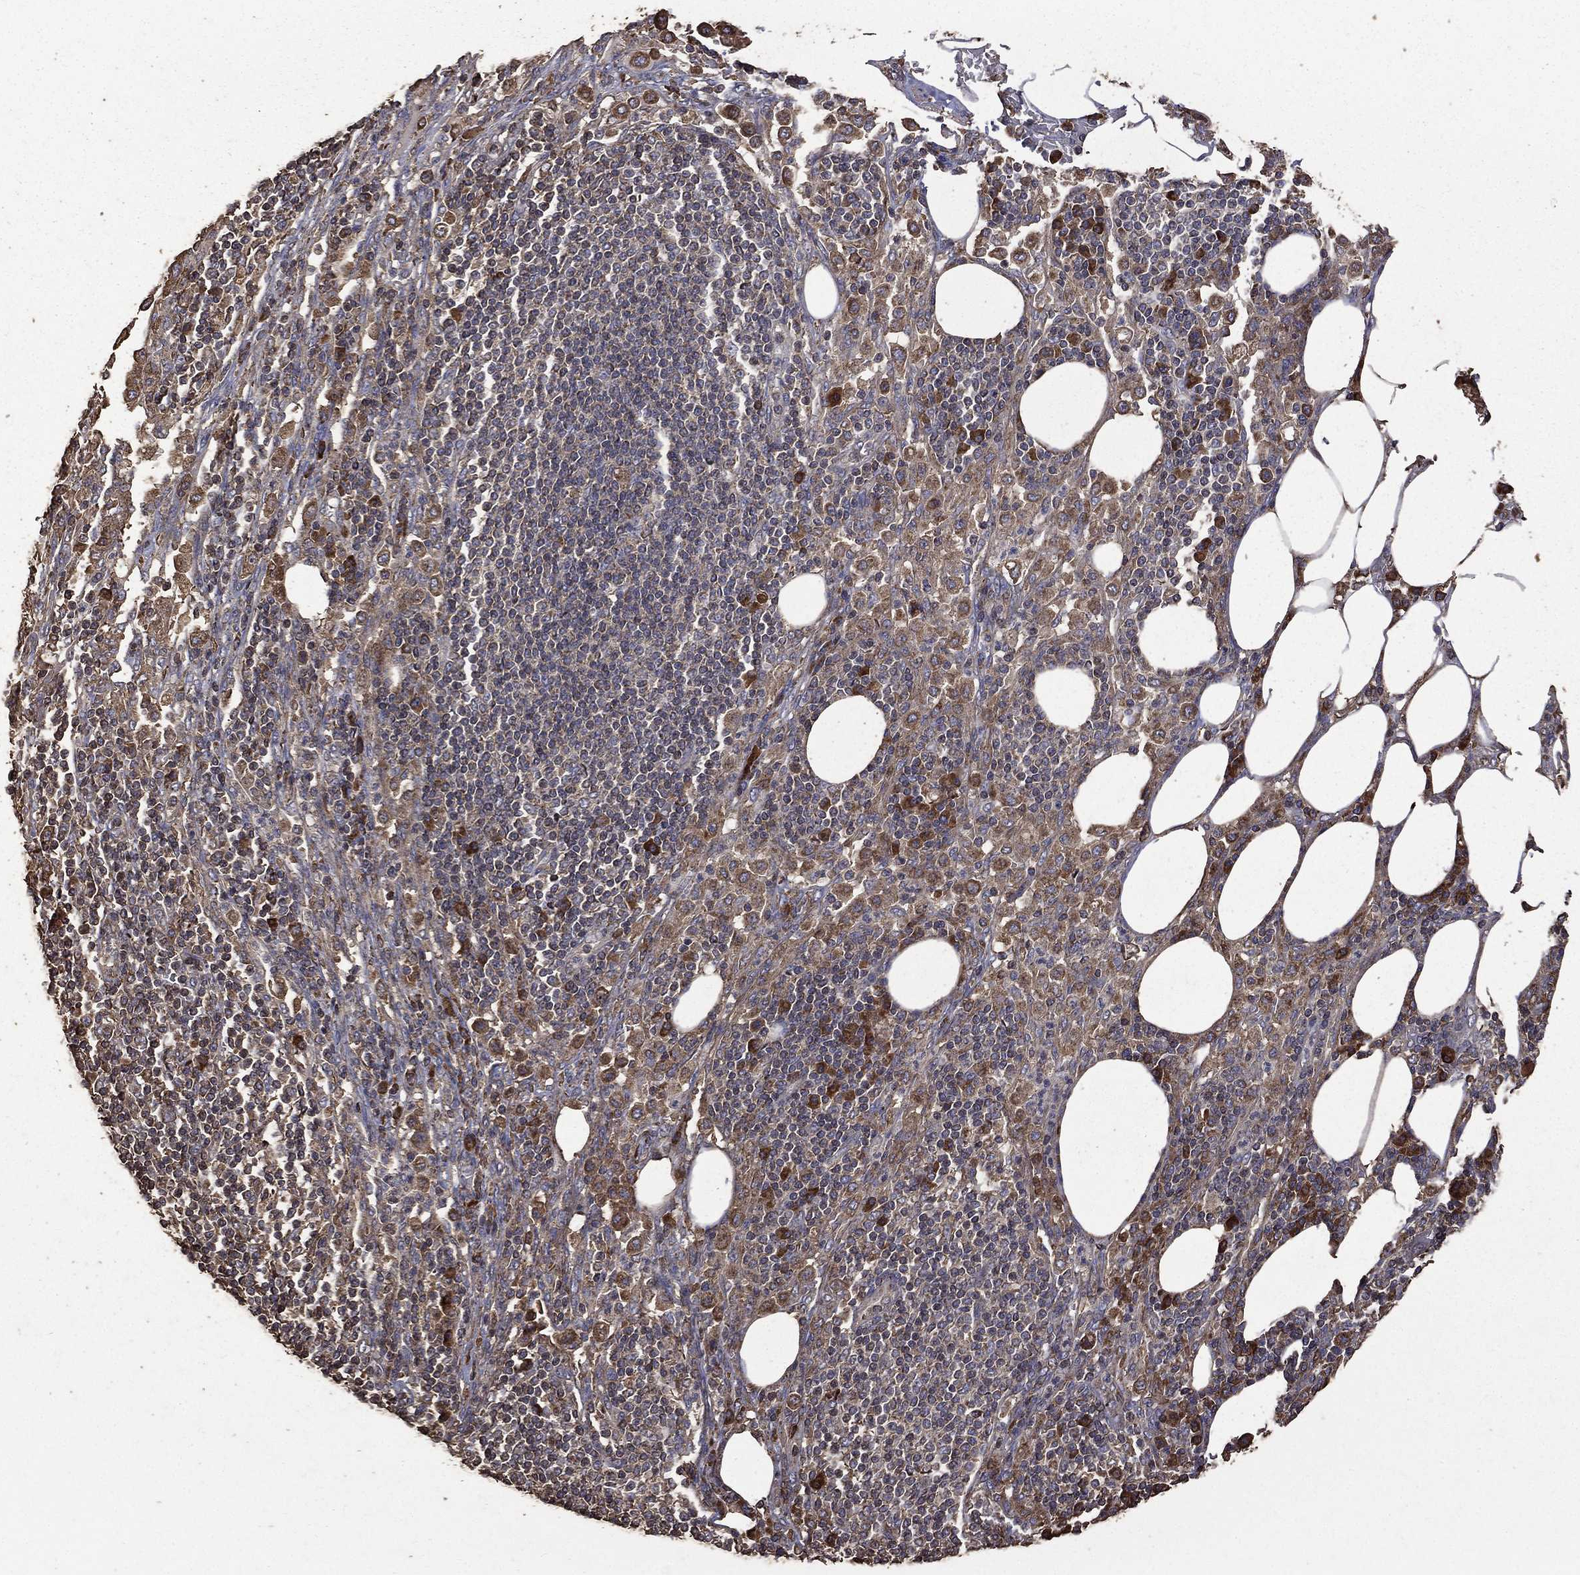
{"staining": {"intensity": "moderate", "quantity": ">75%", "location": "cytoplasmic/membranous"}, "tissue": "pancreatic cancer", "cell_type": "Tumor cells", "image_type": "cancer", "snomed": [{"axis": "morphology", "description": "Adenocarcinoma, NOS"}, {"axis": "topography", "description": "Pancreas"}], "caption": "Immunohistochemical staining of pancreatic adenocarcinoma shows medium levels of moderate cytoplasmic/membranous protein expression in about >75% of tumor cells.", "gene": "METTL27", "patient": {"sex": "female", "age": 61}}